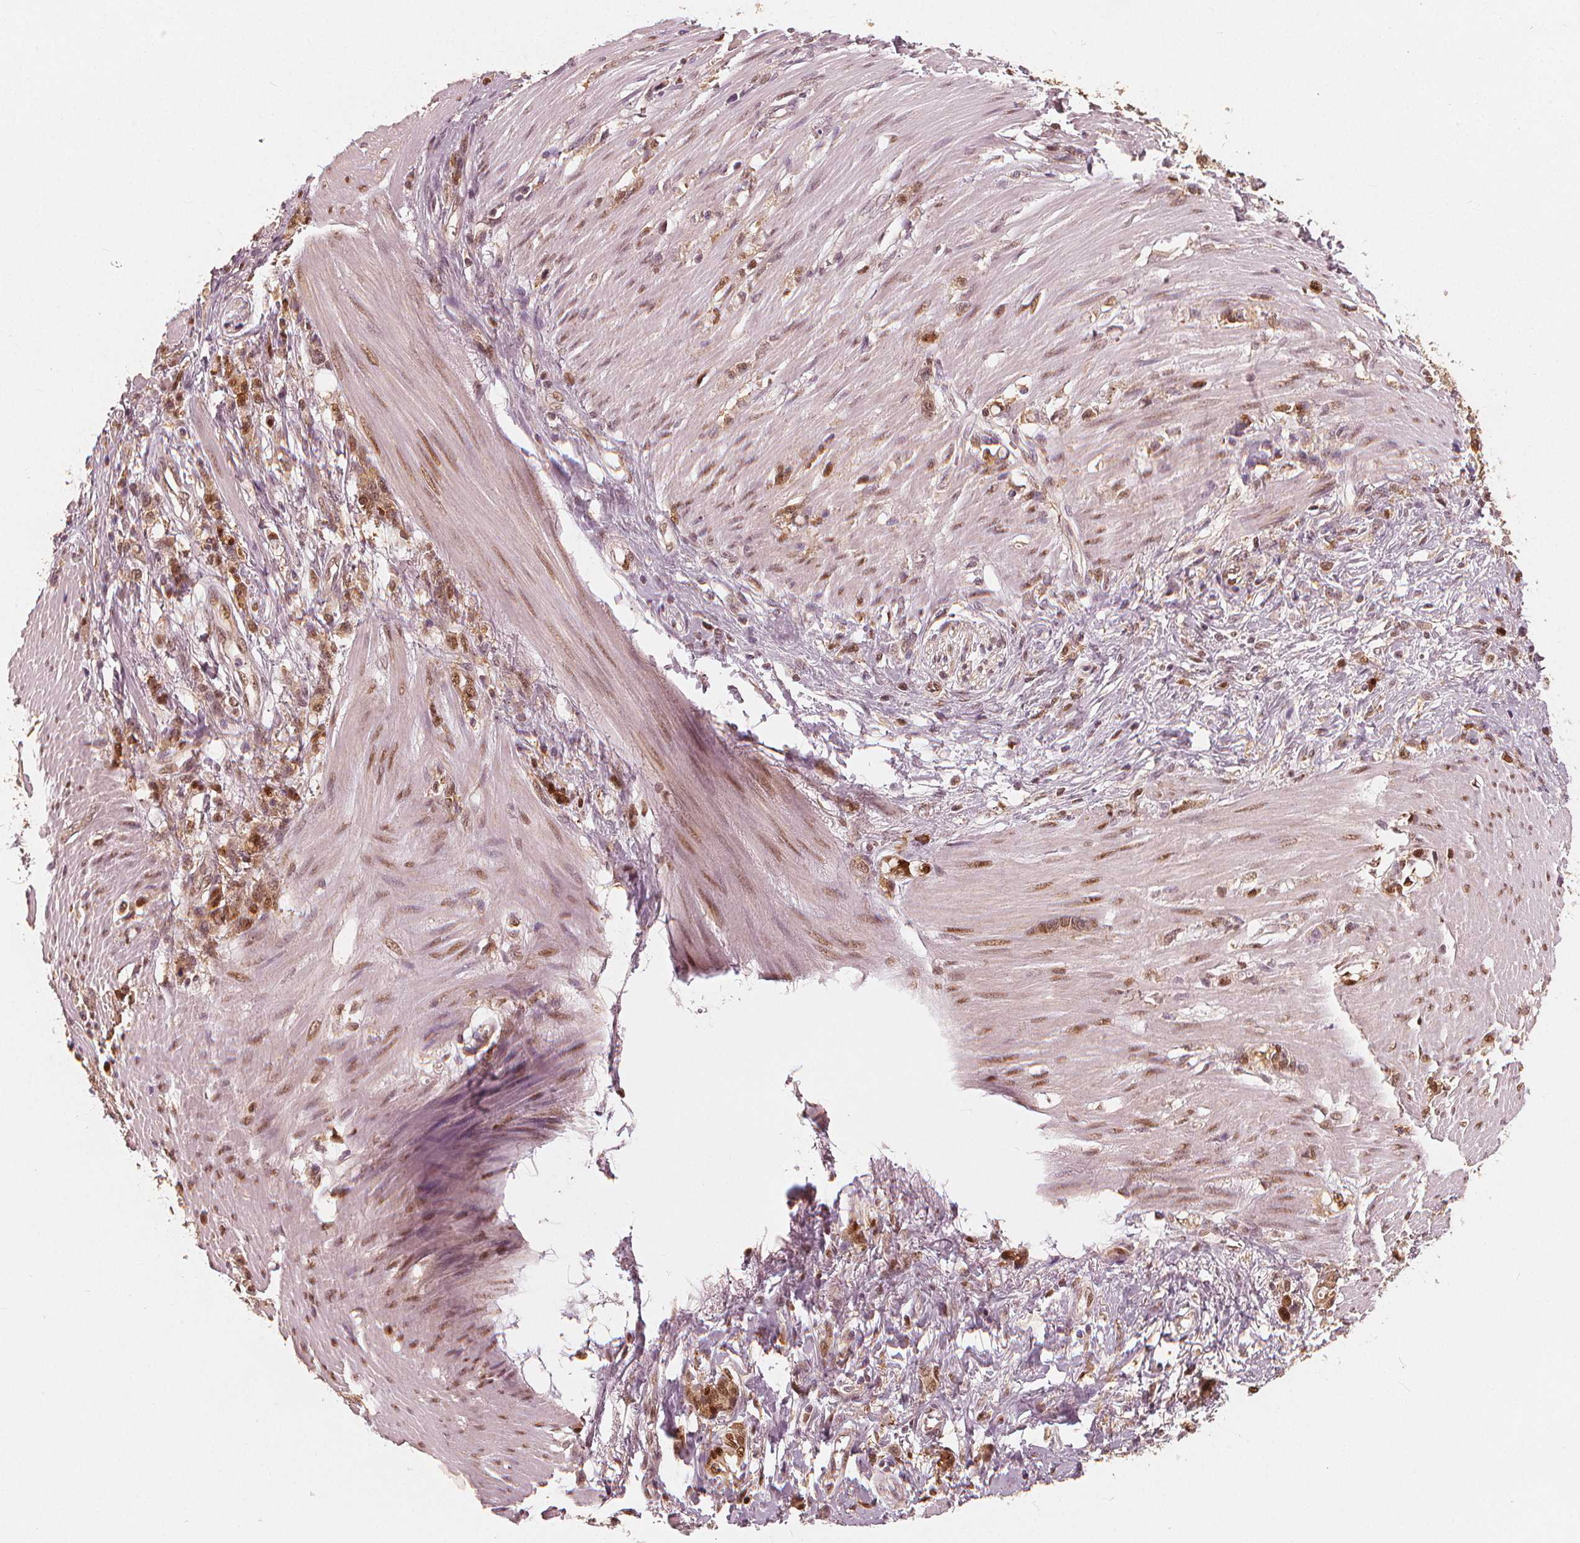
{"staining": {"intensity": "moderate", "quantity": ">75%", "location": "cytoplasmic/membranous,nuclear"}, "tissue": "stomach cancer", "cell_type": "Tumor cells", "image_type": "cancer", "snomed": [{"axis": "morphology", "description": "Adenocarcinoma, NOS"}, {"axis": "topography", "description": "Stomach"}], "caption": "Immunohistochemical staining of human stomach cancer shows medium levels of moderate cytoplasmic/membranous and nuclear protein staining in approximately >75% of tumor cells.", "gene": "SQSTM1", "patient": {"sex": "female", "age": 84}}